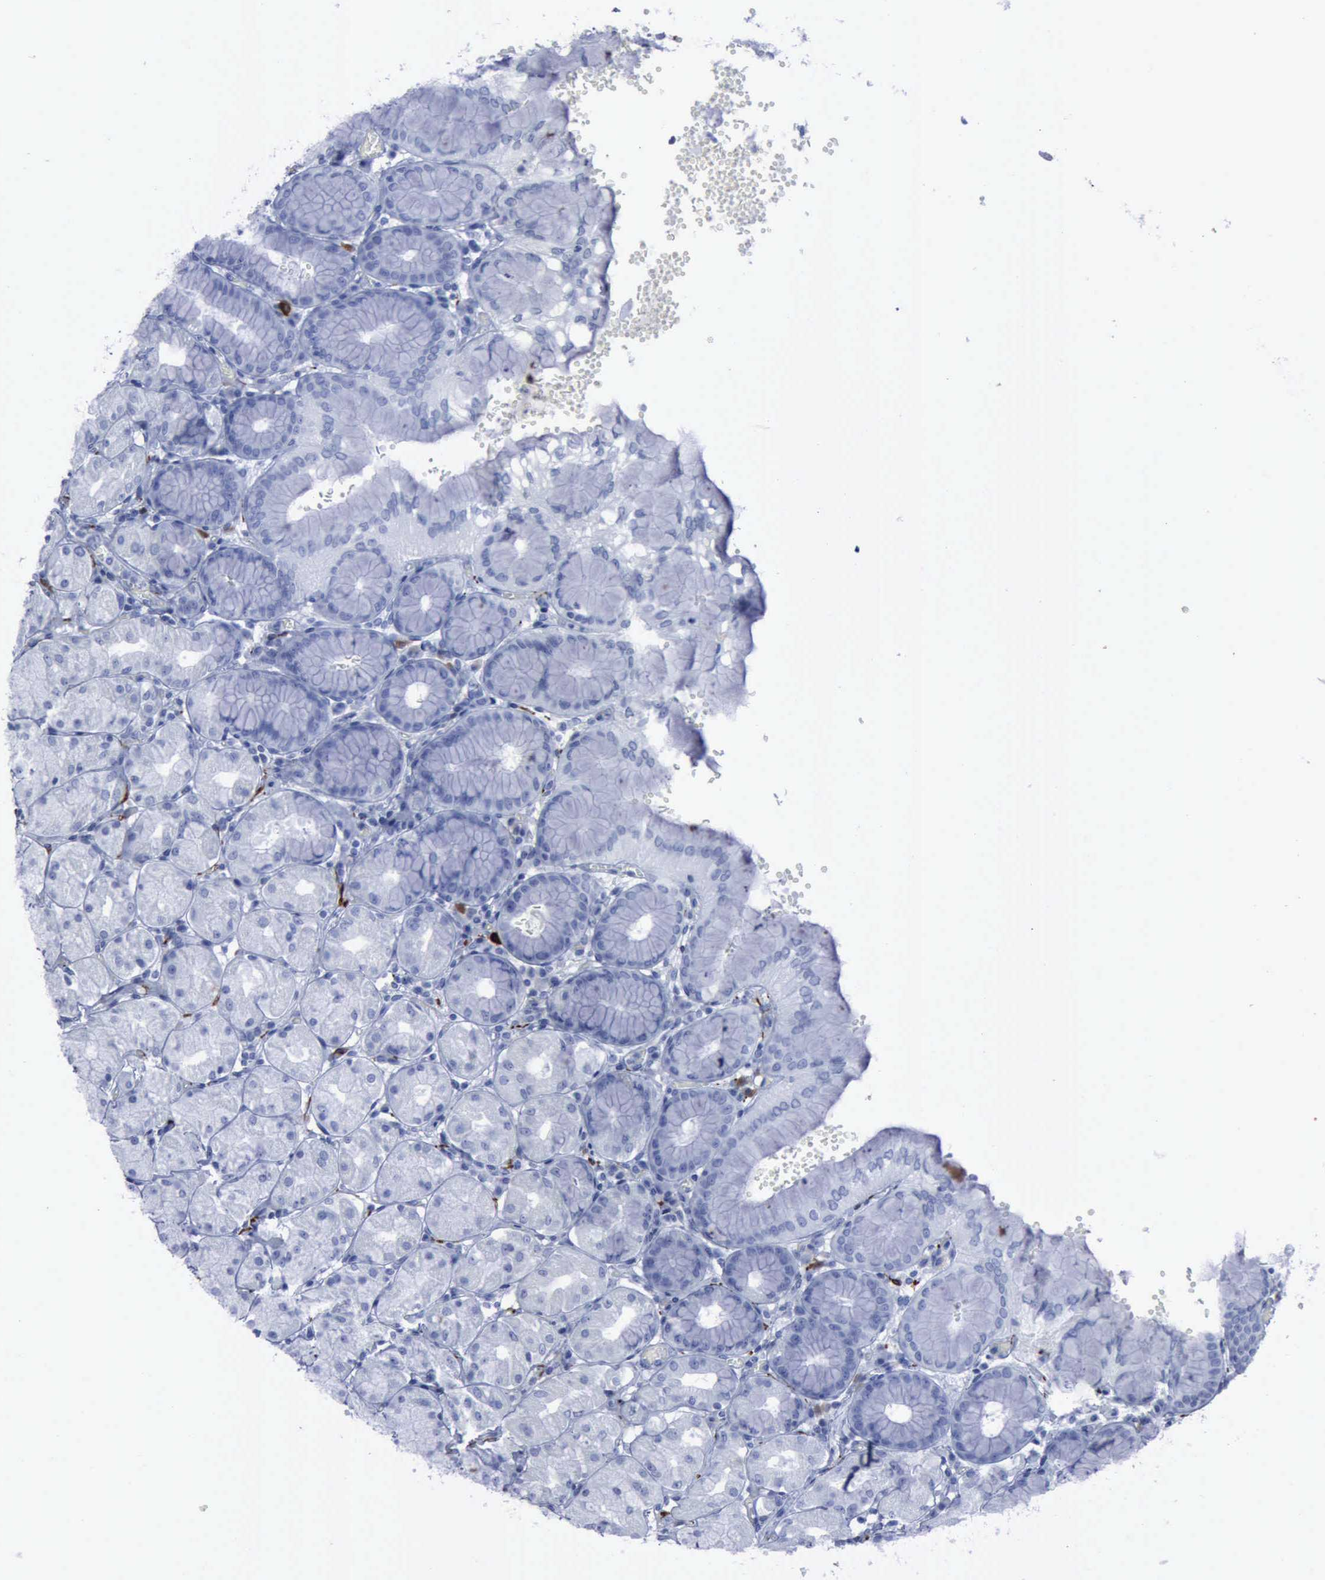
{"staining": {"intensity": "negative", "quantity": "none", "location": "none"}, "tissue": "stomach", "cell_type": "Glandular cells", "image_type": "normal", "snomed": [{"axis": "morphology", "description": "Normal tissue, NOS"}, {"axis": "topography", "description": "Stomach, upper"}, {"axis": "topography", "description": "Stomach"}], "caption": "IHC of unremarkable human stomach shows no positivity in glandular cells.", "gene": "NGFR", "patient": {"sex": "male", "age": 76}}